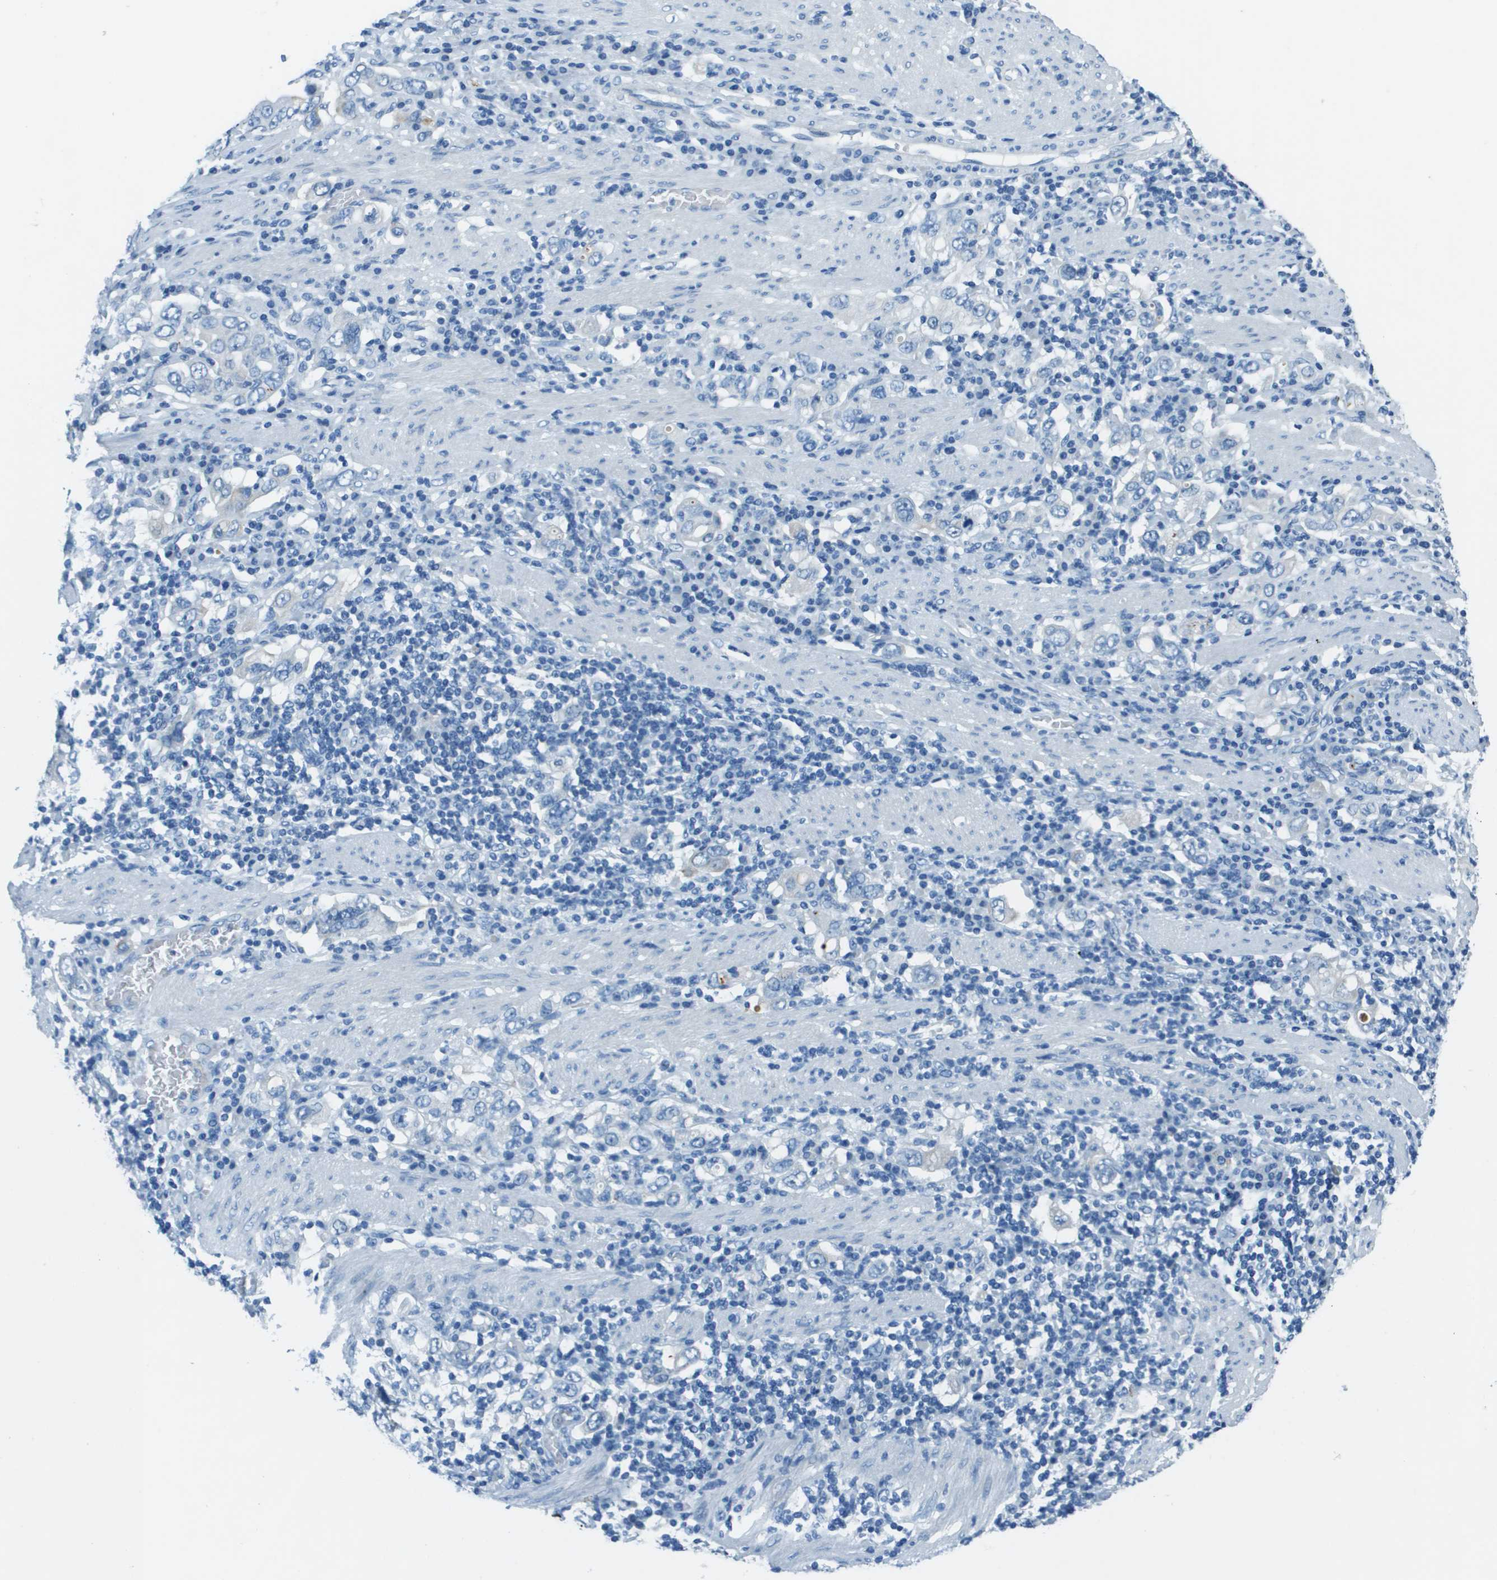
{"staining": {"intensity": "negative", "quantity": "none", "location": "none"}, "tissue": "stomach cancer", "cell_type": "Tumor cells", "image_type": "cancer", "snomed": [{"axis": "morphology", "description": "Adenocarcinoma, NOS"}, {"axis": "topography", "description": "Stomach, upper"}], "caption": "Immunohistochemistry (IHC) histopathology image of human stomach cancer (adenocarcinoma) stained for a protein (brown), which exhibits no staining in tumor cells.", "gene": "SLC16A10", "patient": {"sex": "male", "age": 62}}